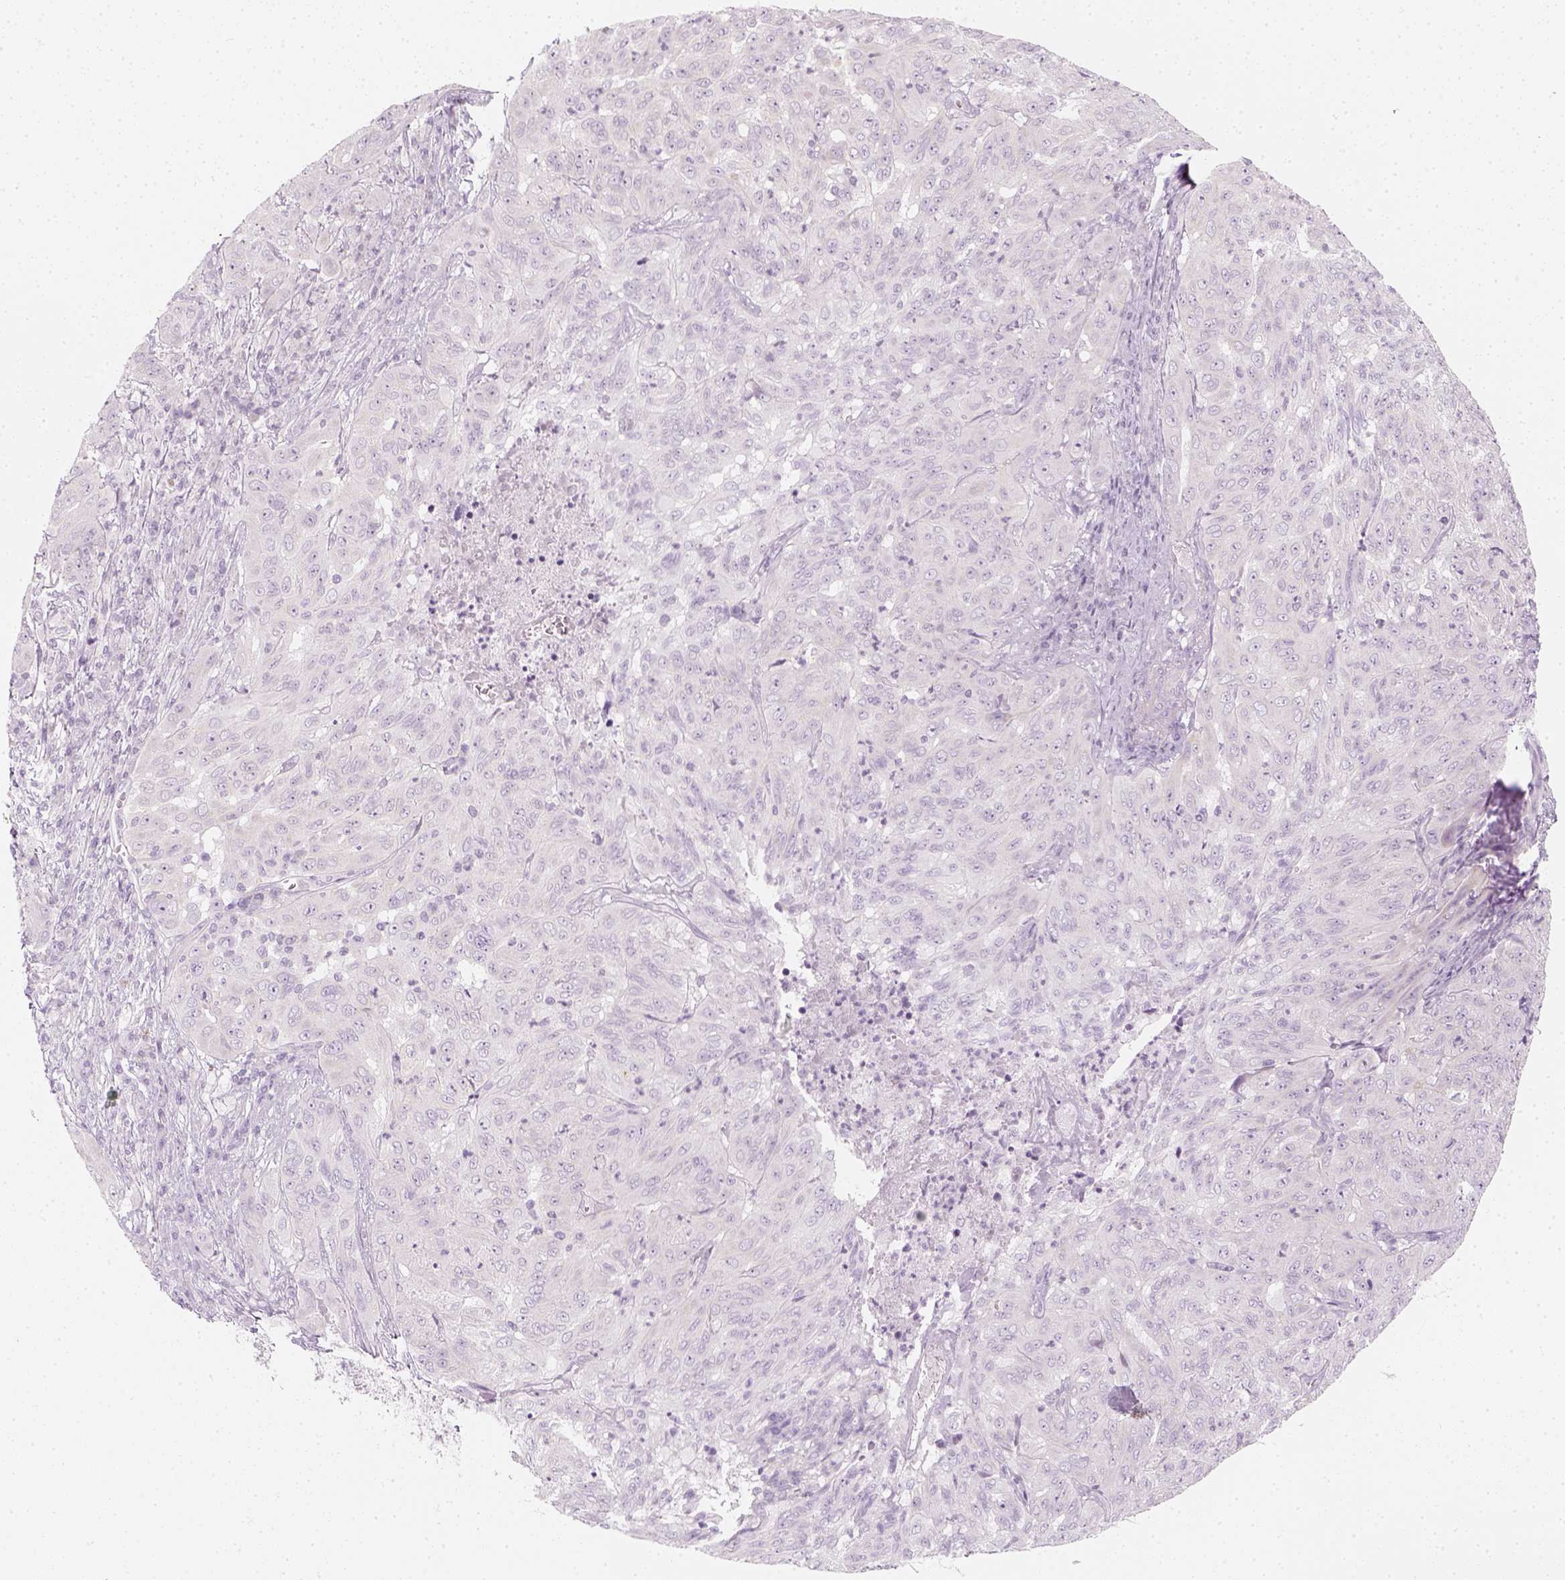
{"staining": {"intensity": "negative", "quantity": "none", "location": "none"}, "tissue": "pancreatic cancer", "cell_type": "Tumor cells", "image_type": "cancer", "snomed": [{"axis": "morphology", "description": "Adenocarcinoma, NOS"}, {"axis": "topography", "description": "Pancreas"}], "caption": "This is a histopathology image of immunohistochemistry staining of adenocarcinoma (pancreatic), which shows no expression in tumor cells.", "gene": "PRAME", "patient": {"sex": "male", "age": 63}}